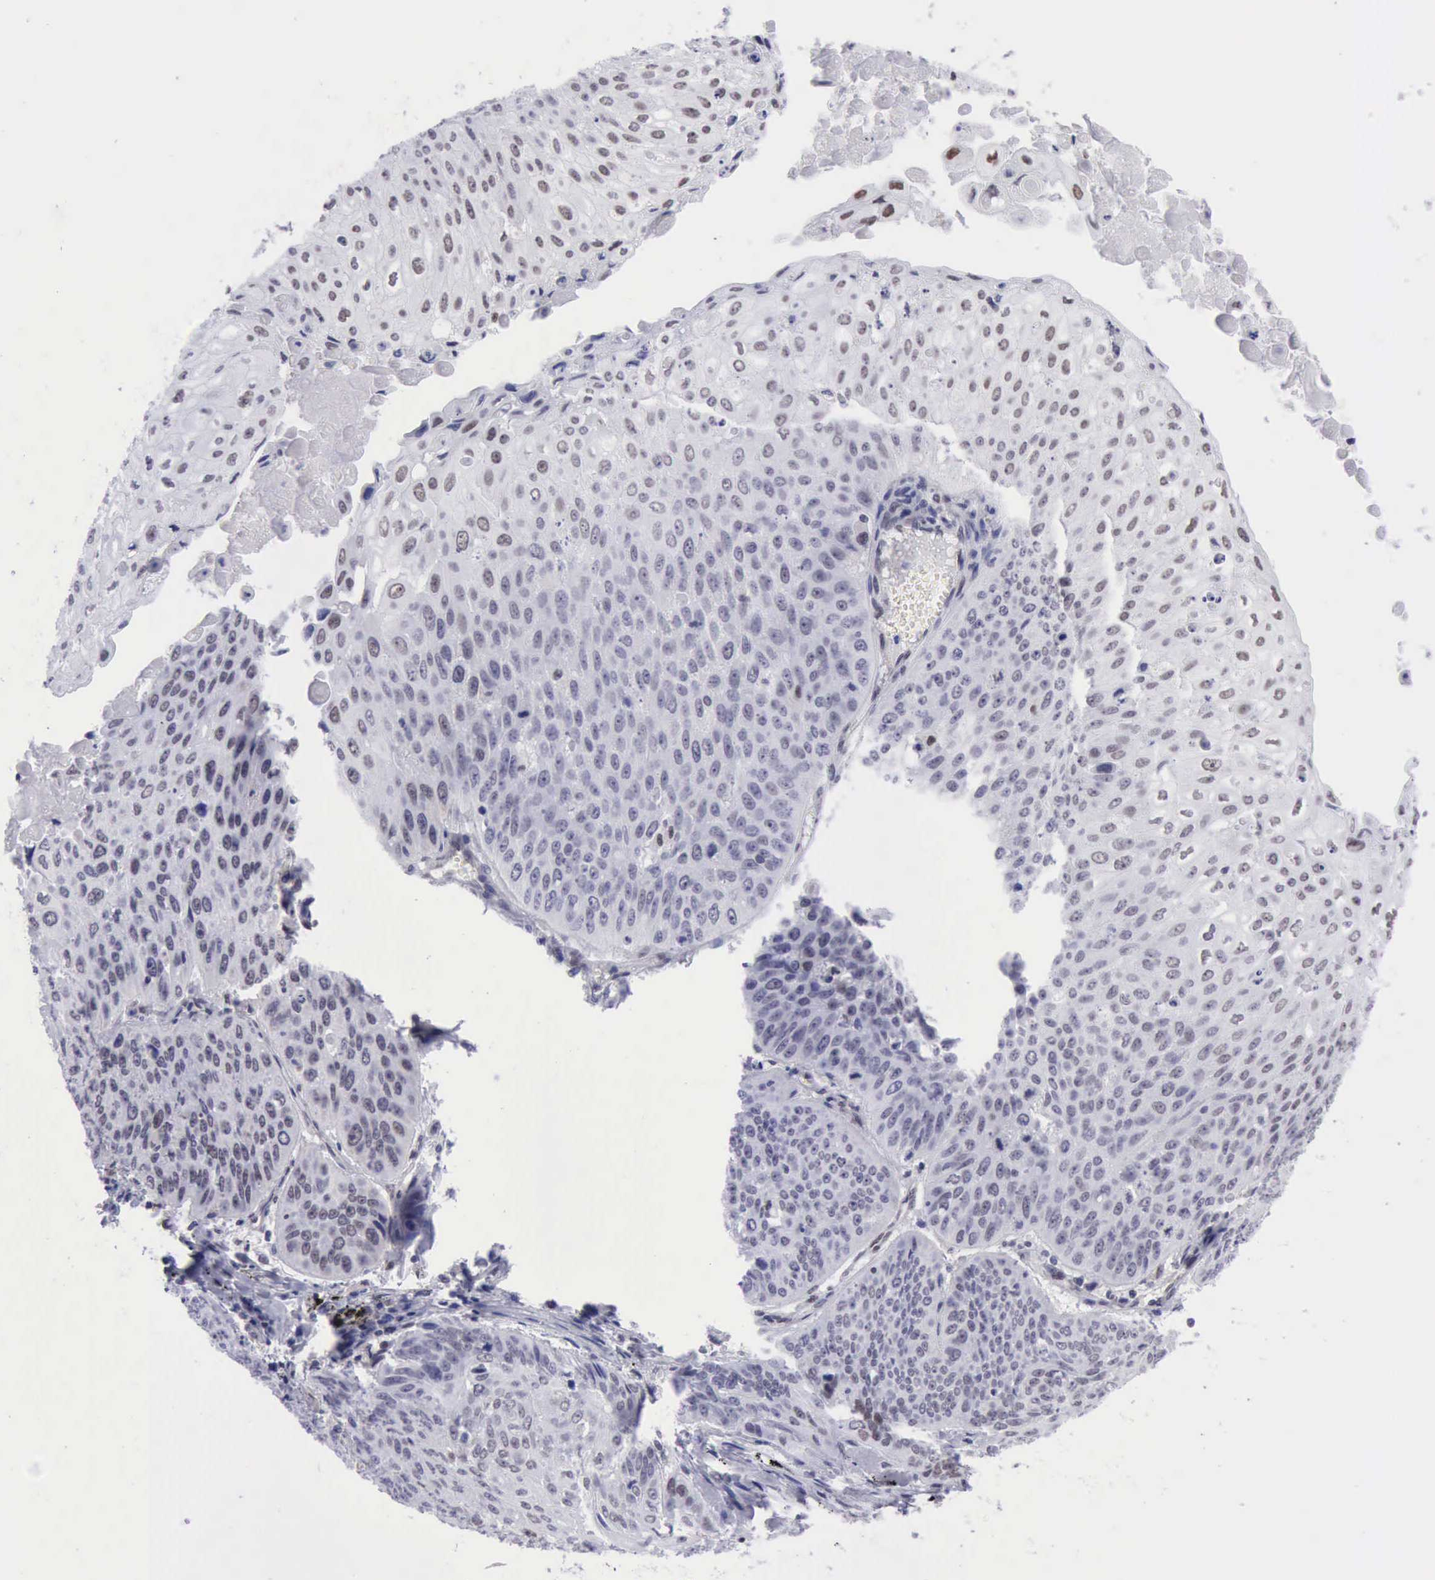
{"staining": {"intensity": "weak", "quantity": "<25%", "location": "nuclear"}, "tissue": "lung cancer", "cell_type": "Tumor cells", "image_type": "cancer", "snomed": [{"axis": "morphology", "description": "Adenocarcinoma, NOS"}, {"axis": "topography", "description": "Lung"}], "caption": "Human lung adenocarcinoma stained for a protein using IHC exhibits no staining in tumor cells.", "gene": "ERCC4", "patient": {"sex": "male", "age": 60}}